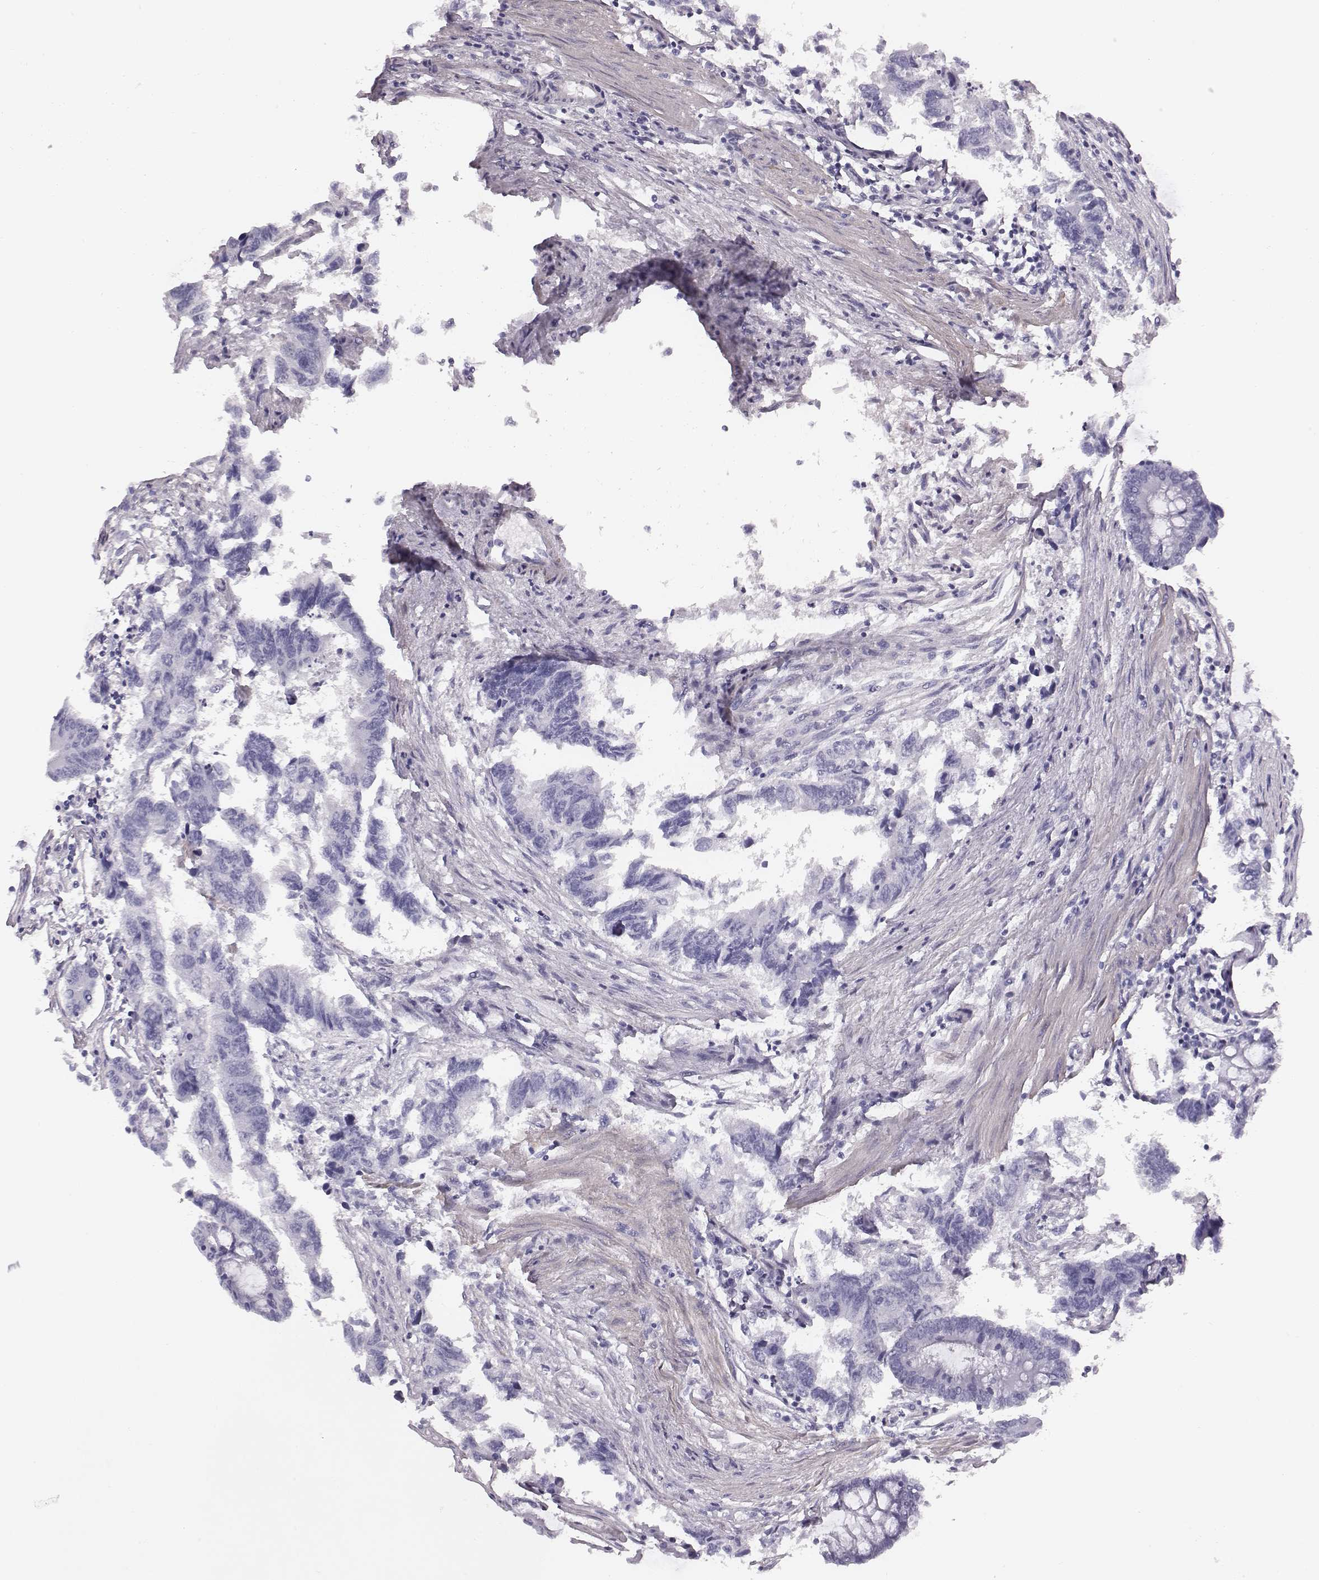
{"staining": {"intensity": "negative", "quantity": "none", "location": "none"}, "tissue": "colorectal cancer", "cell_type": "Tumor cells", "image_type": "cancer", "snomed": [{"axis": "morphology", "description": "Adenocarcinoma, NOS"}, {"axis": "topography", "description": "Colon"}], "caption": "Immunohistochemistry of human adenocarcinoma (colorectal) displays no positivity in tumor cells.", "gene": "CRISP1", "patient": {"sex": "female", "age": 65}}